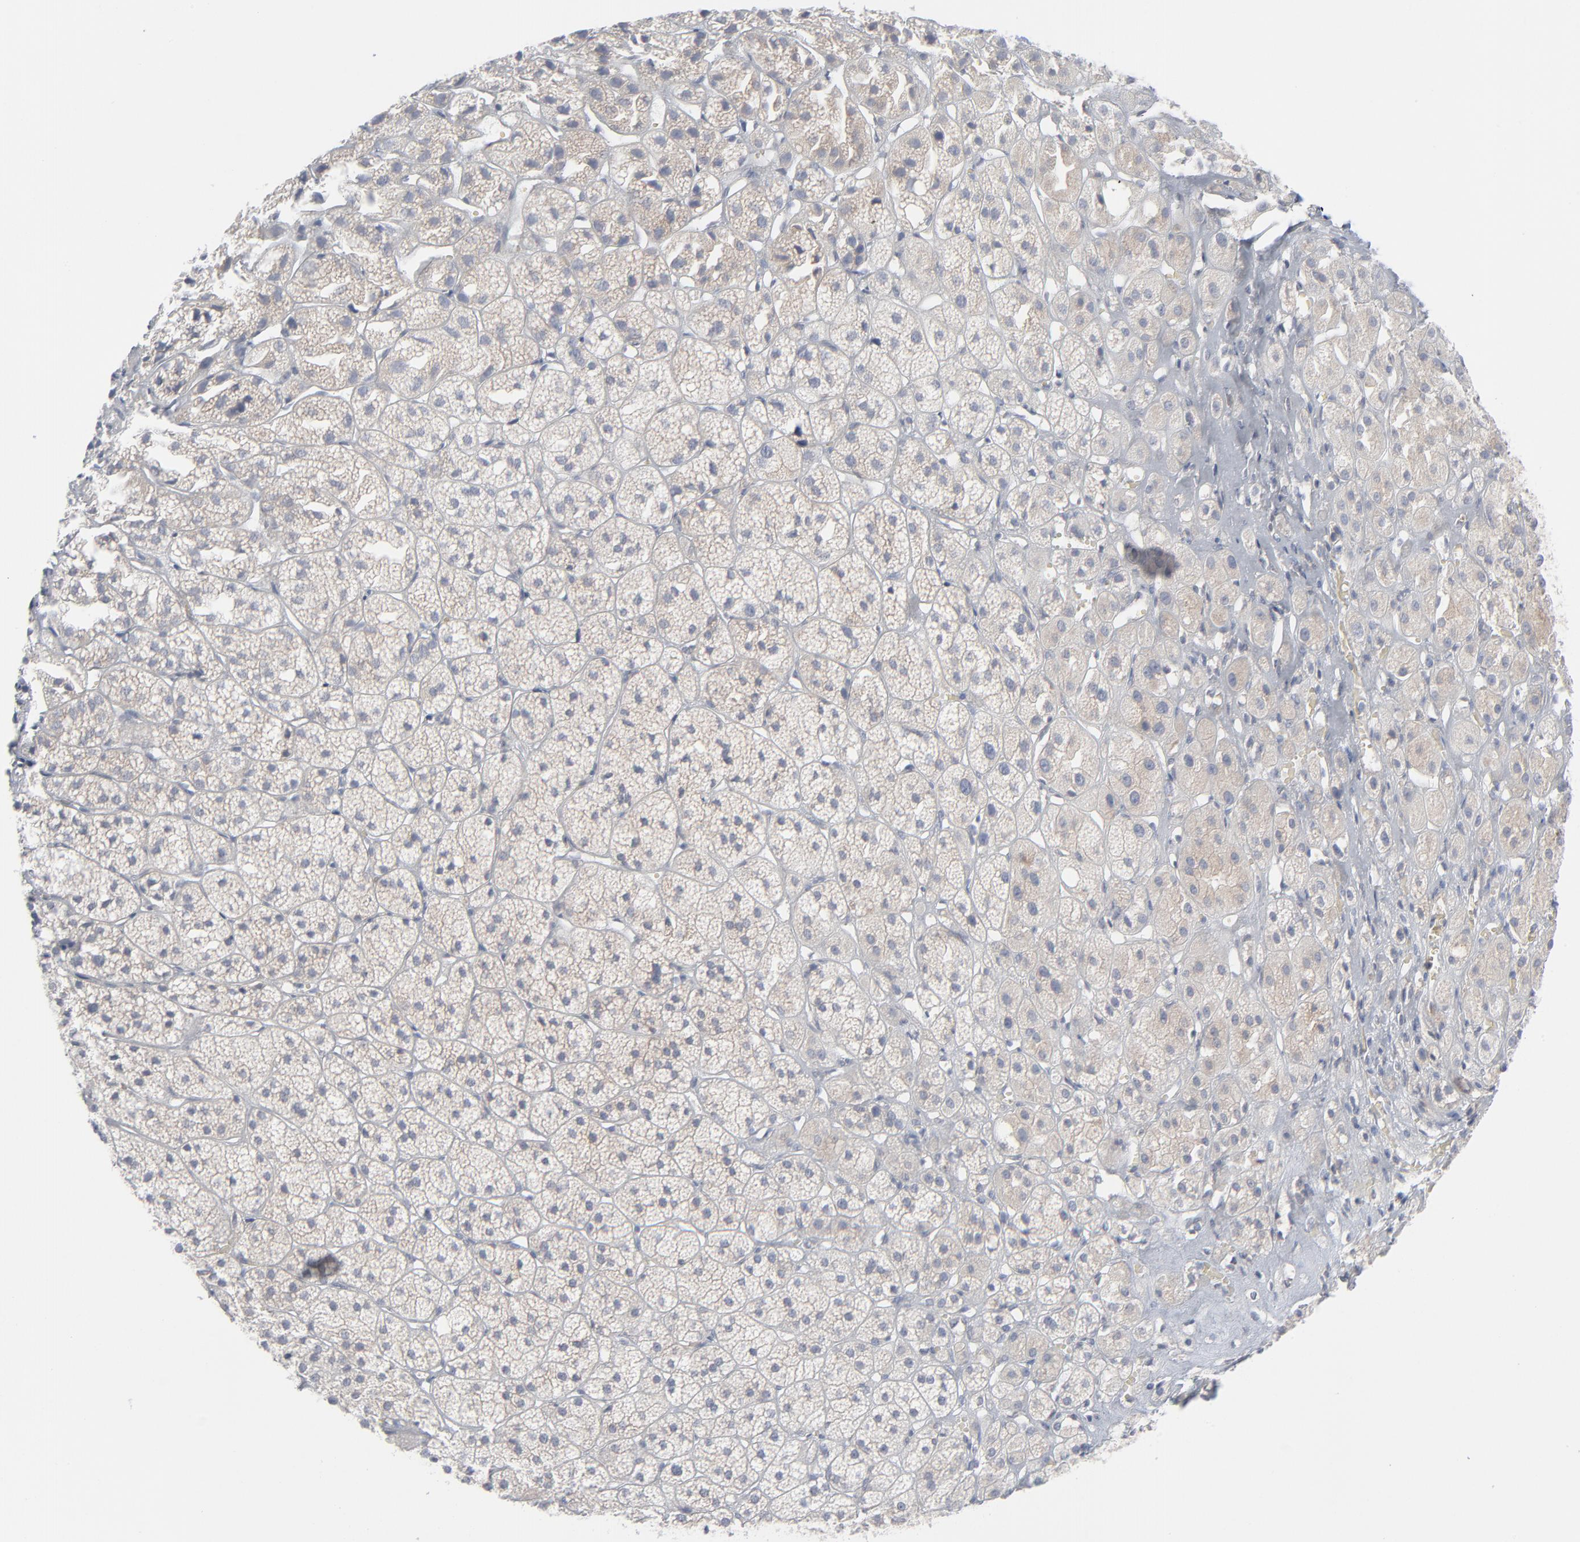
{"staining": {"intensity": "weak", "quantity": "25%-75%", "location": "cytoplasmic/membranous"}, "tissue": "adrenal gland", "cell_type": "Glandular cells", "image_type": "normal", "snomed": [{"axis": "morphology", "description": "Normal tissue, NOS"}, {"axis": "topography", "description": "Adrenal gland"}], "caption": "Immunohistochemistry (IHC) of benign human adrenal gland exhibits low levels of weak cytoplasmic/membranous expression in approximately 25%-75% of glandular cells.", "gene": "KDSR", "patient": {"sex": "female", "age": 71}}